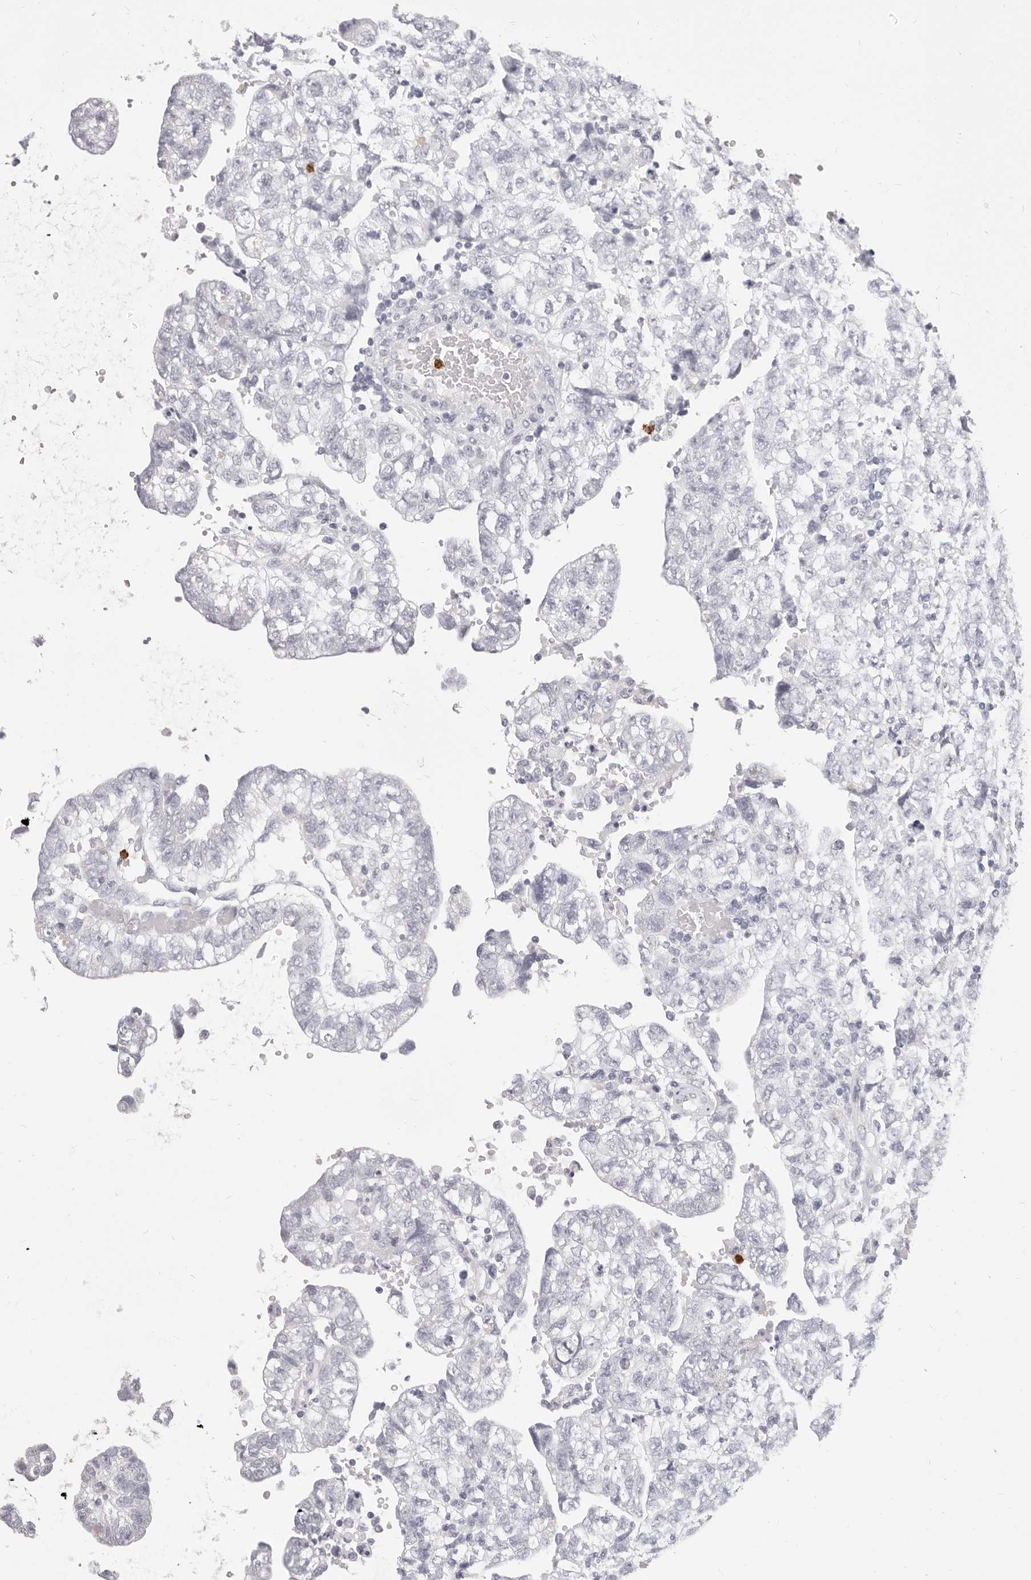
{"staining": {"intensity": "negative", "quantity": "none", "location": "none"}, "tissue": "testis cancer", "cell_type": "Tumor cells", "image_type": "cancer", "snomed": [{"axis": "morphology", "description": "Carcinoma, Embryonal, NOS"}, {"axis": "topography", "description": "Testis"}], "caption": "Protein analysis of embryonal carcinoma (testis) shows no significant positivity in tumor cells.", "gene": "CAMP", "patient": {"sex": "male", "age": 36}}